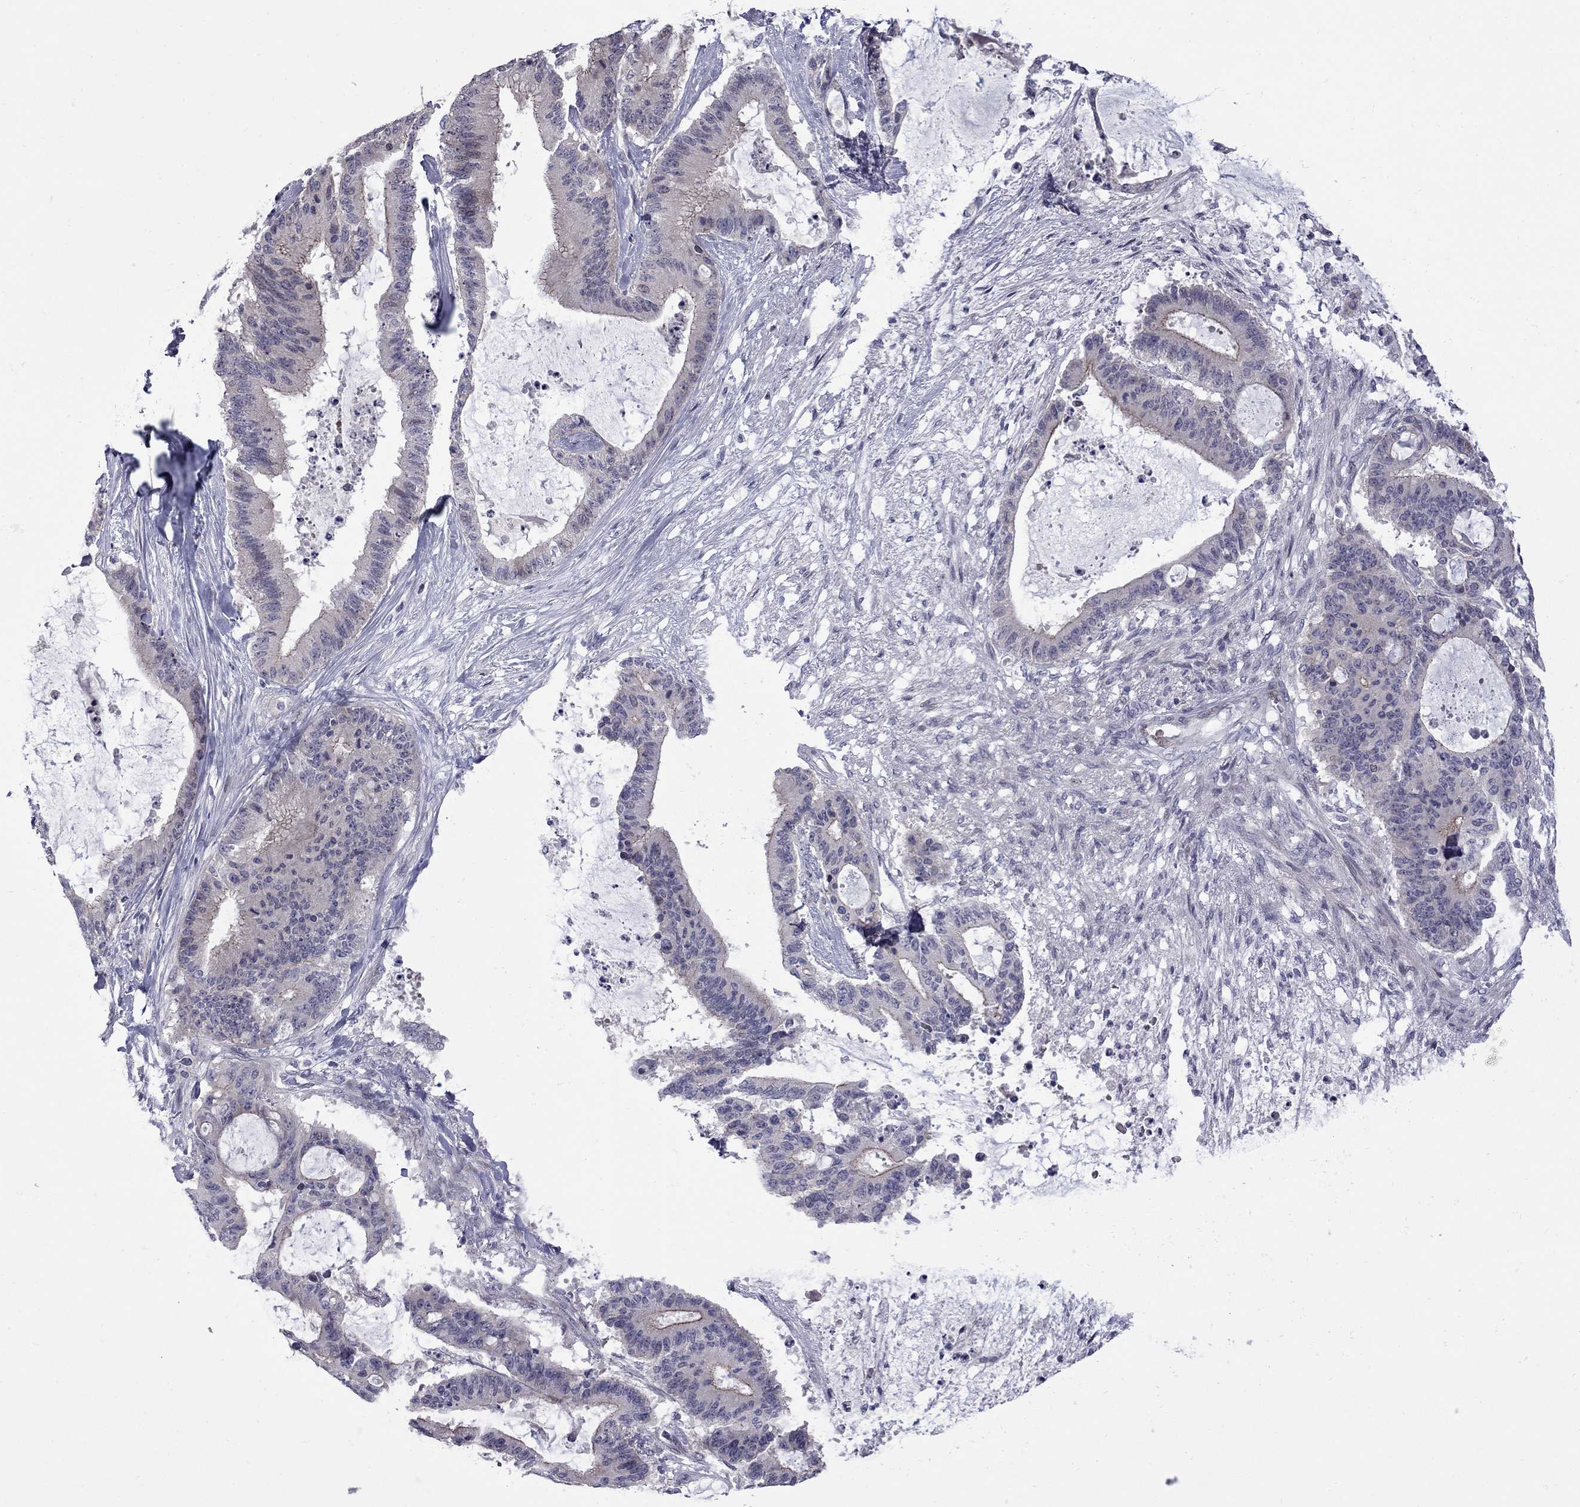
{"staining": {"intensity": "negative", "quantity": "none", "location": "none"}, "tissue": "liver cancer", "cell_type": "Tumor cells", "image_type": "cancer", "snomed": [{"axis": "morphology", "description": "Normal tissue, NOS"}, {"axis": "morphology", "description": "Cholangiocarcinoma"}, {"axis": "topography", "description": "Liver"}, {"axis": "topography", "description": "Peripheral nerve tissue"}], "caption": "An image of liver cancer (cholangiocarcinoma) stained for a protein displays no brown staining in tumor cells.", "gene": "NRARP", "patient": {"sex": "female", "age": 73}}